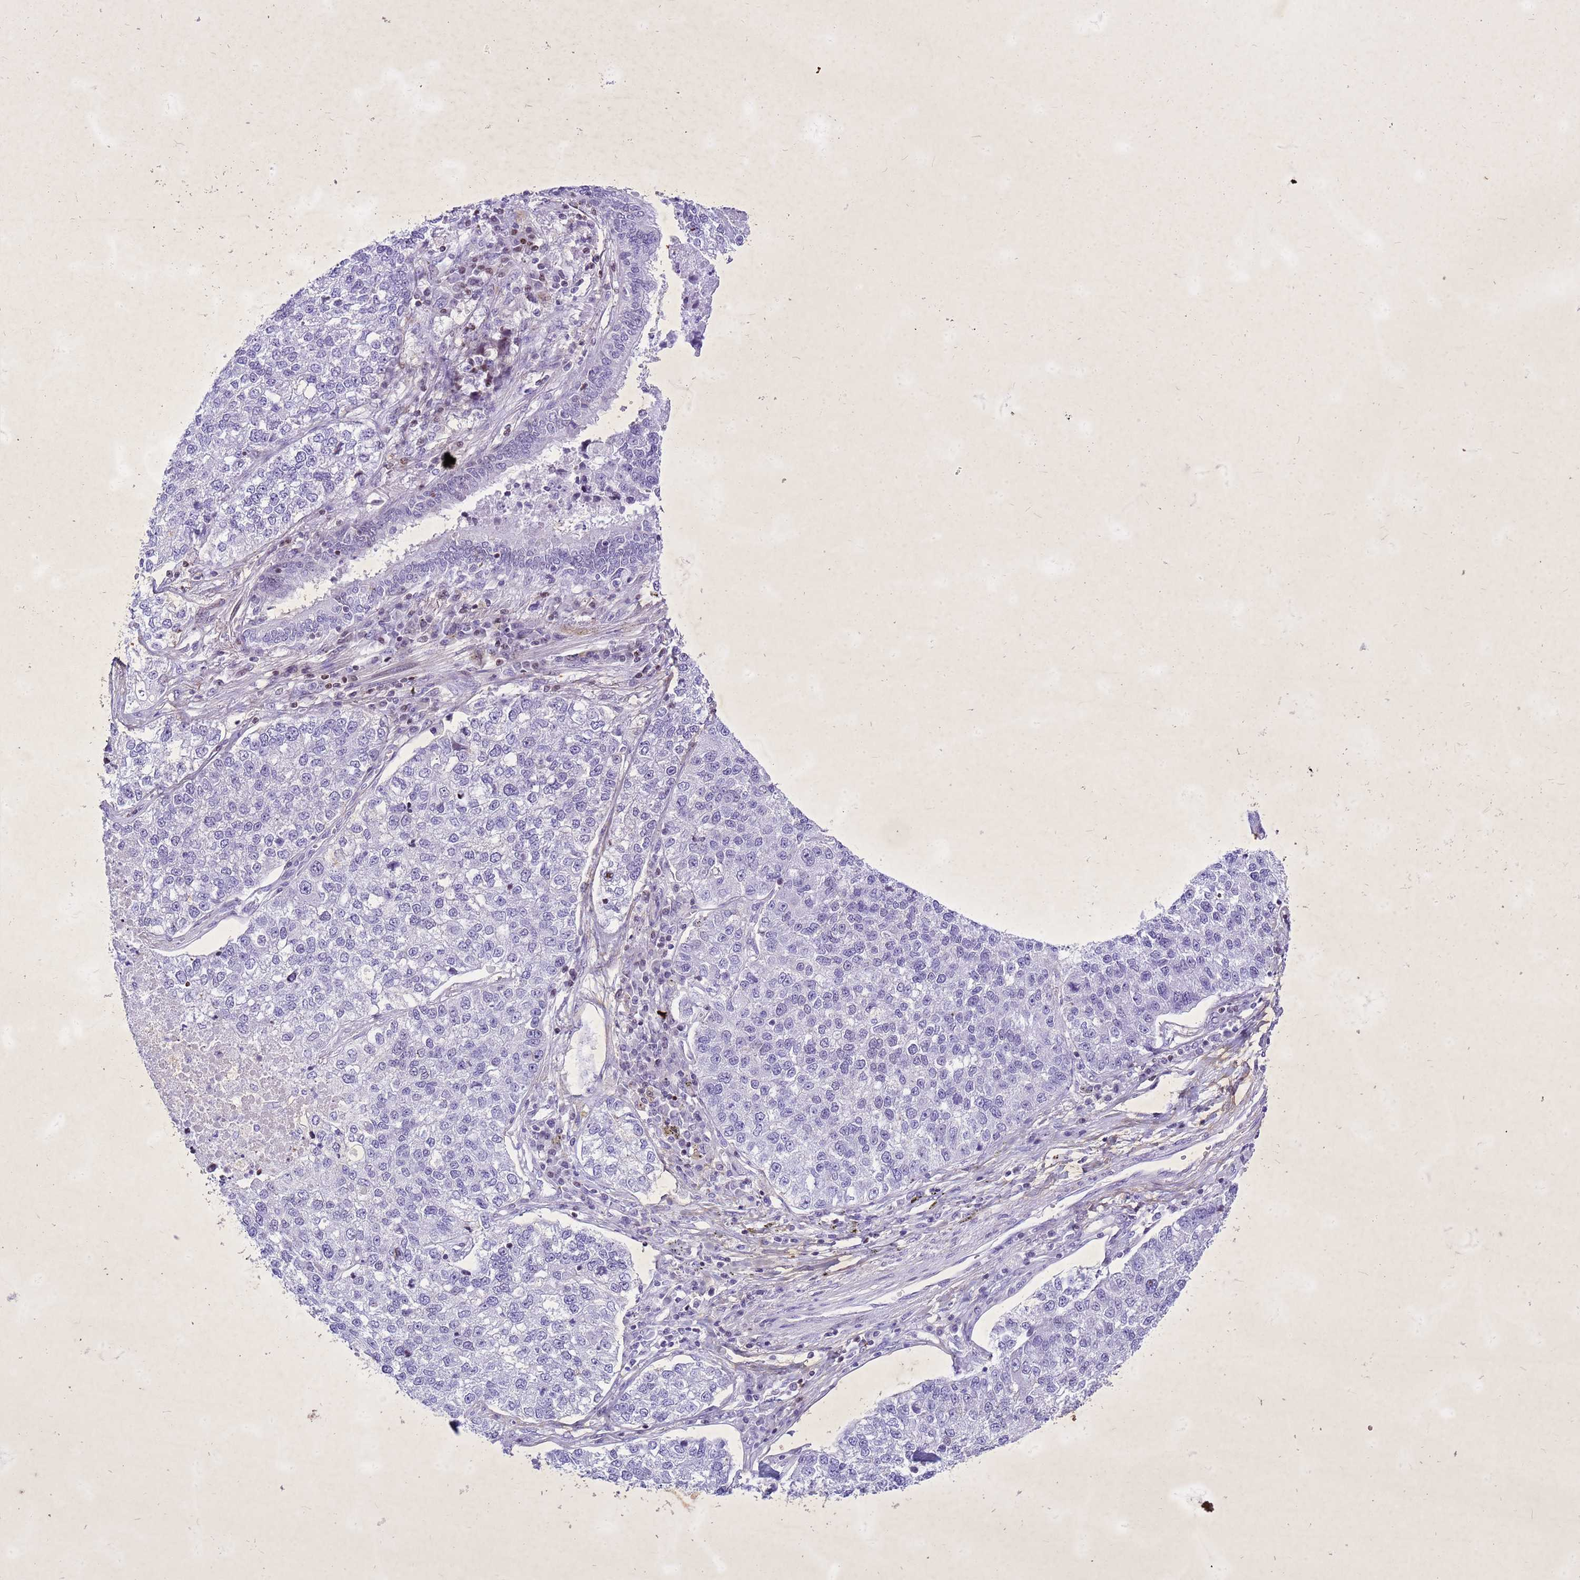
{"staining": {"intensity": "negative", "quantity": "none", "location": "none"}, "tissue": "lung cancer", "cell_type": "Tumor cells", "image_type": "cancer", "snomed": [{"axis": "morphology", "description": "Adenocarcinoma, NOS"}, {"axis": "topography", "description": "Lung"}], "caption": "Histopathology image shows no significant protein expression in tumor cells of lung cancer.", "gene": "COPS9", "patient": {"sex": "male", "age": 49}}